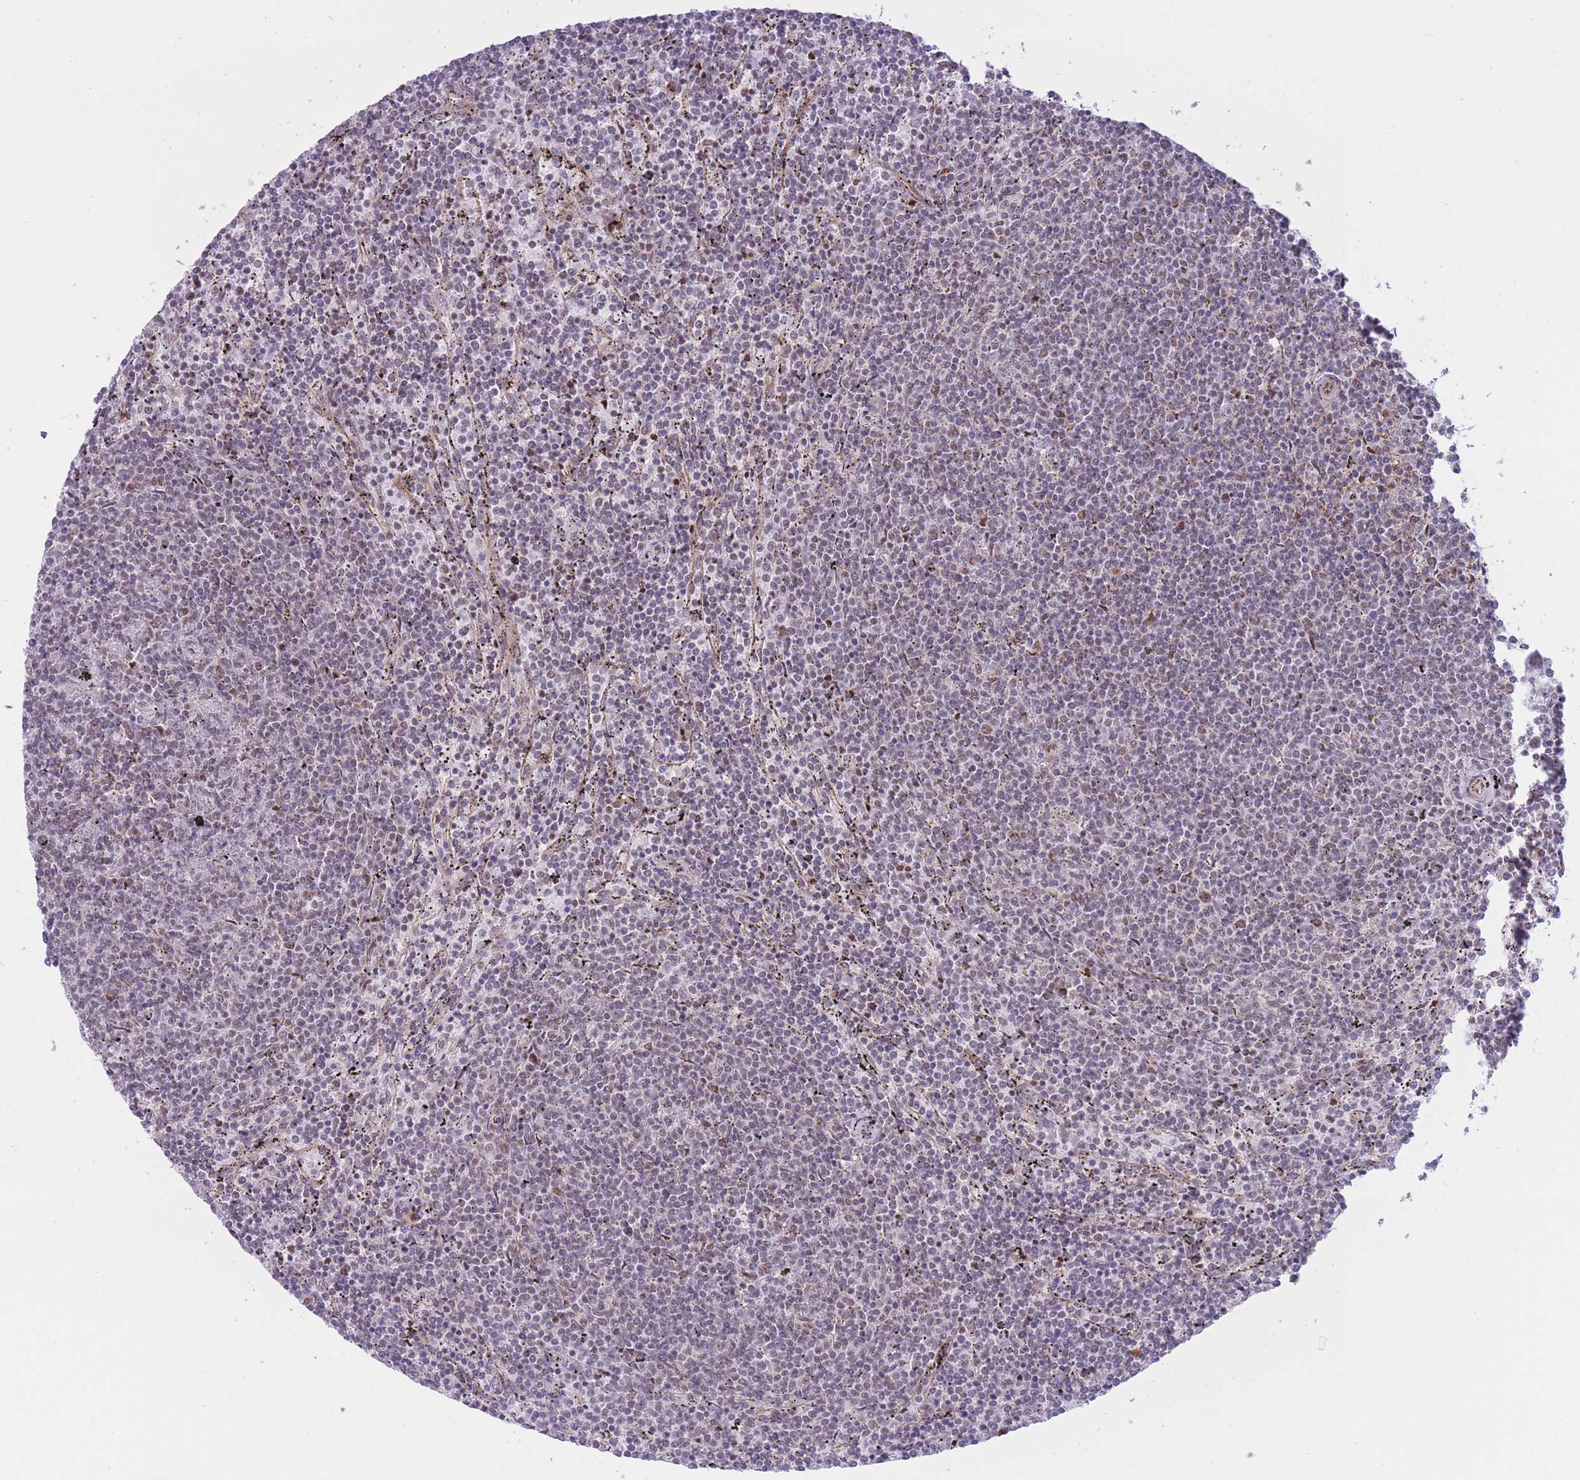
{"staining": {"intensity": "negative", "quantity": "none", "location": "none"}, "tissue": "lymphoma", "cell_type": "Tumor cells", "image_type": "cancer", "snomed": [{"axis": "morphology", "description": "Malignant lymphoma, non-Hodgkin's type, Low grade"}, {"axis": "topography", "description": "Spleen"}], "caption": "High power microscopy photomicrograph of an IHC histopathology image of low-grade malignant lymphoma, non-Hodgkin's type, revealing no significant expression in tumor cells.", "gene": "CYP2B6", "patient": {"sex": "female", "age": 50}}